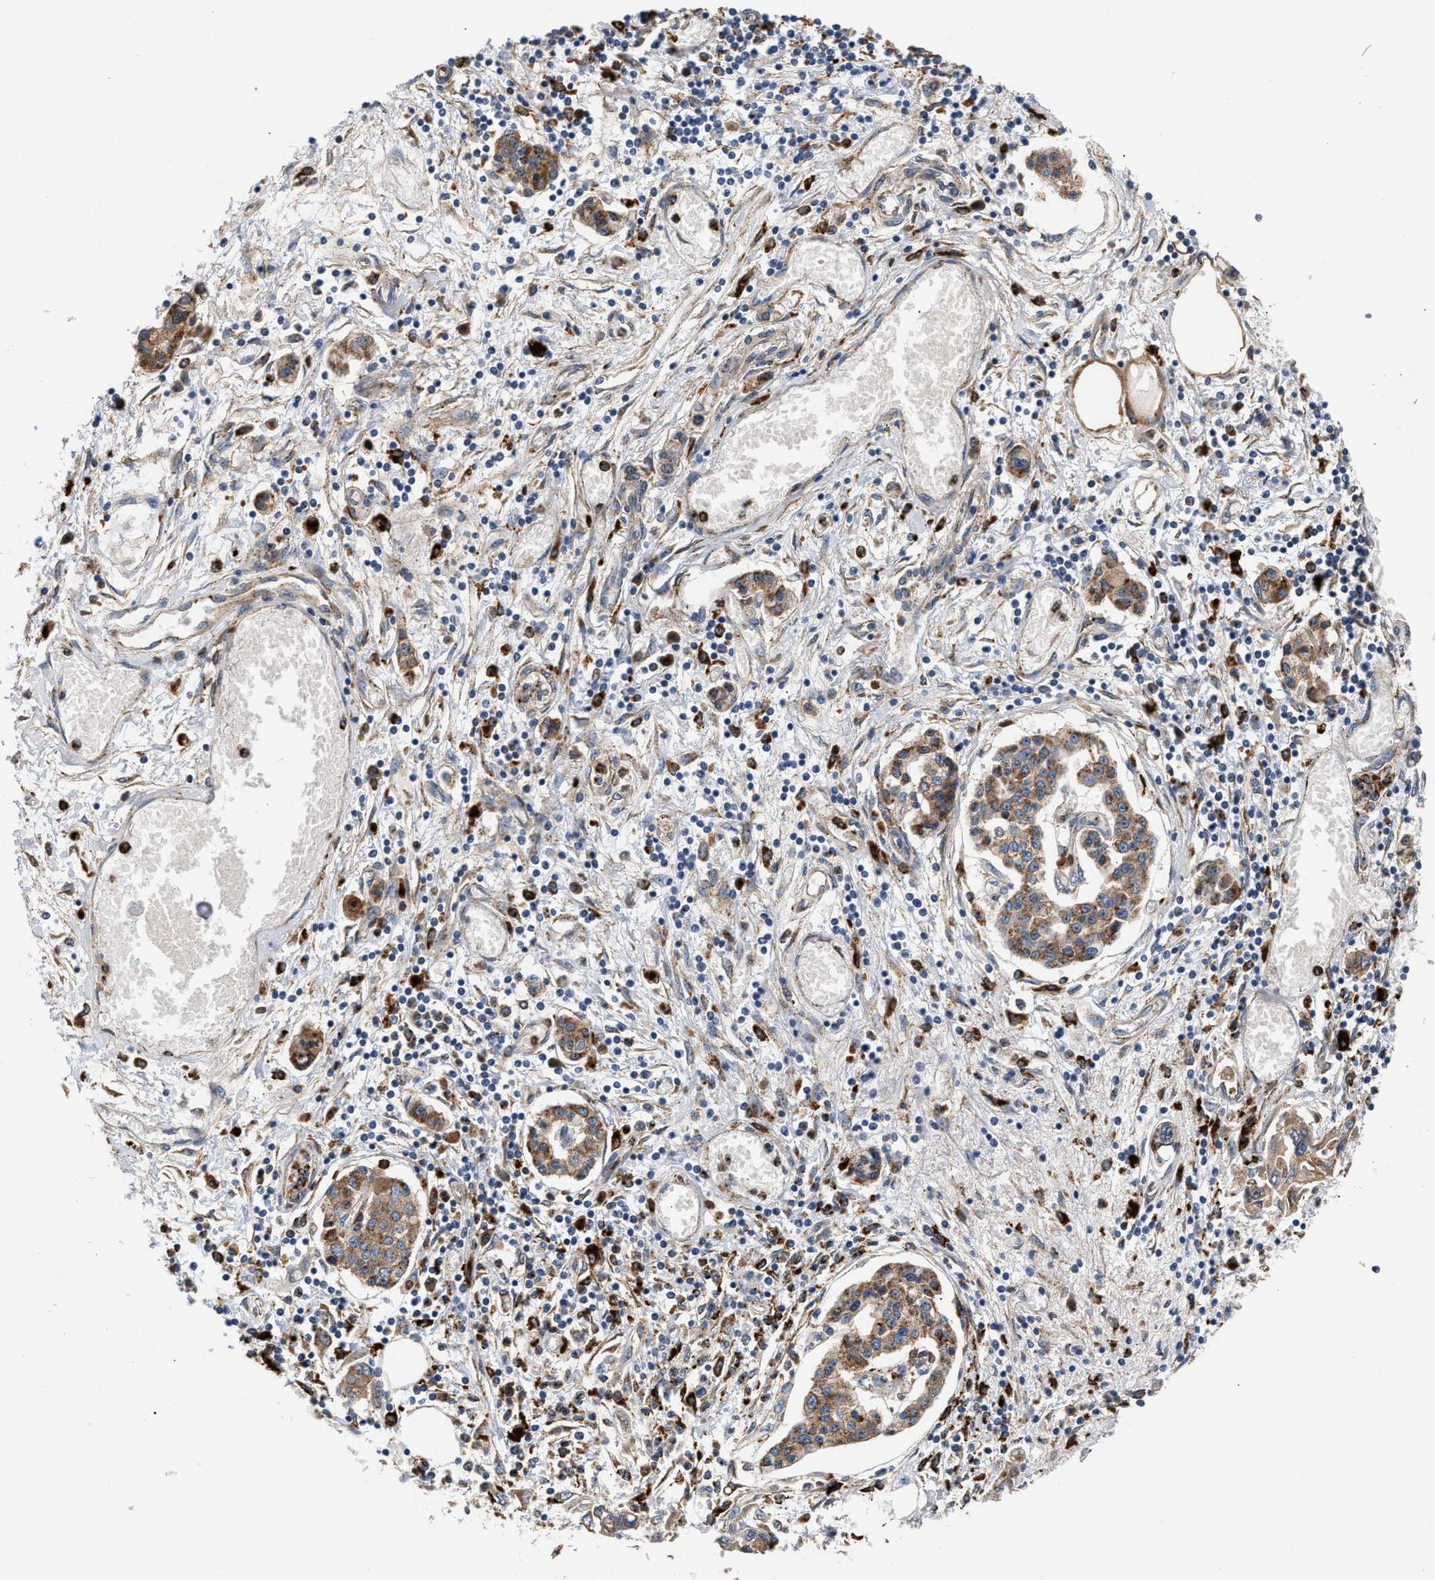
{"staining": {"intensity": "moderate", "quantity": ">75%", "location": "cytoplasmic/membranous"}, "tissue": "pancreatic cancer", "cell_type": "Tumor cells", "image_type": "cancer", "snomed": [{"axis": "morphology", "description": "Adenocarcinoma, NOS"}, {"axis": "topography", "description": "Pancreas"}], "caption": "High-magnification brightfield microscopy of pancreatic cancer stained with DAB (3,3'-diaminobenzidine) (brown) and counterstained with hematoxylin (blue). tumor cells exhibit moderate cytoplasmic/membranous positivity is seen in about>75% of cells.", "gene": "CCDC146", "patient": {"sex": "male", "age": 56}}